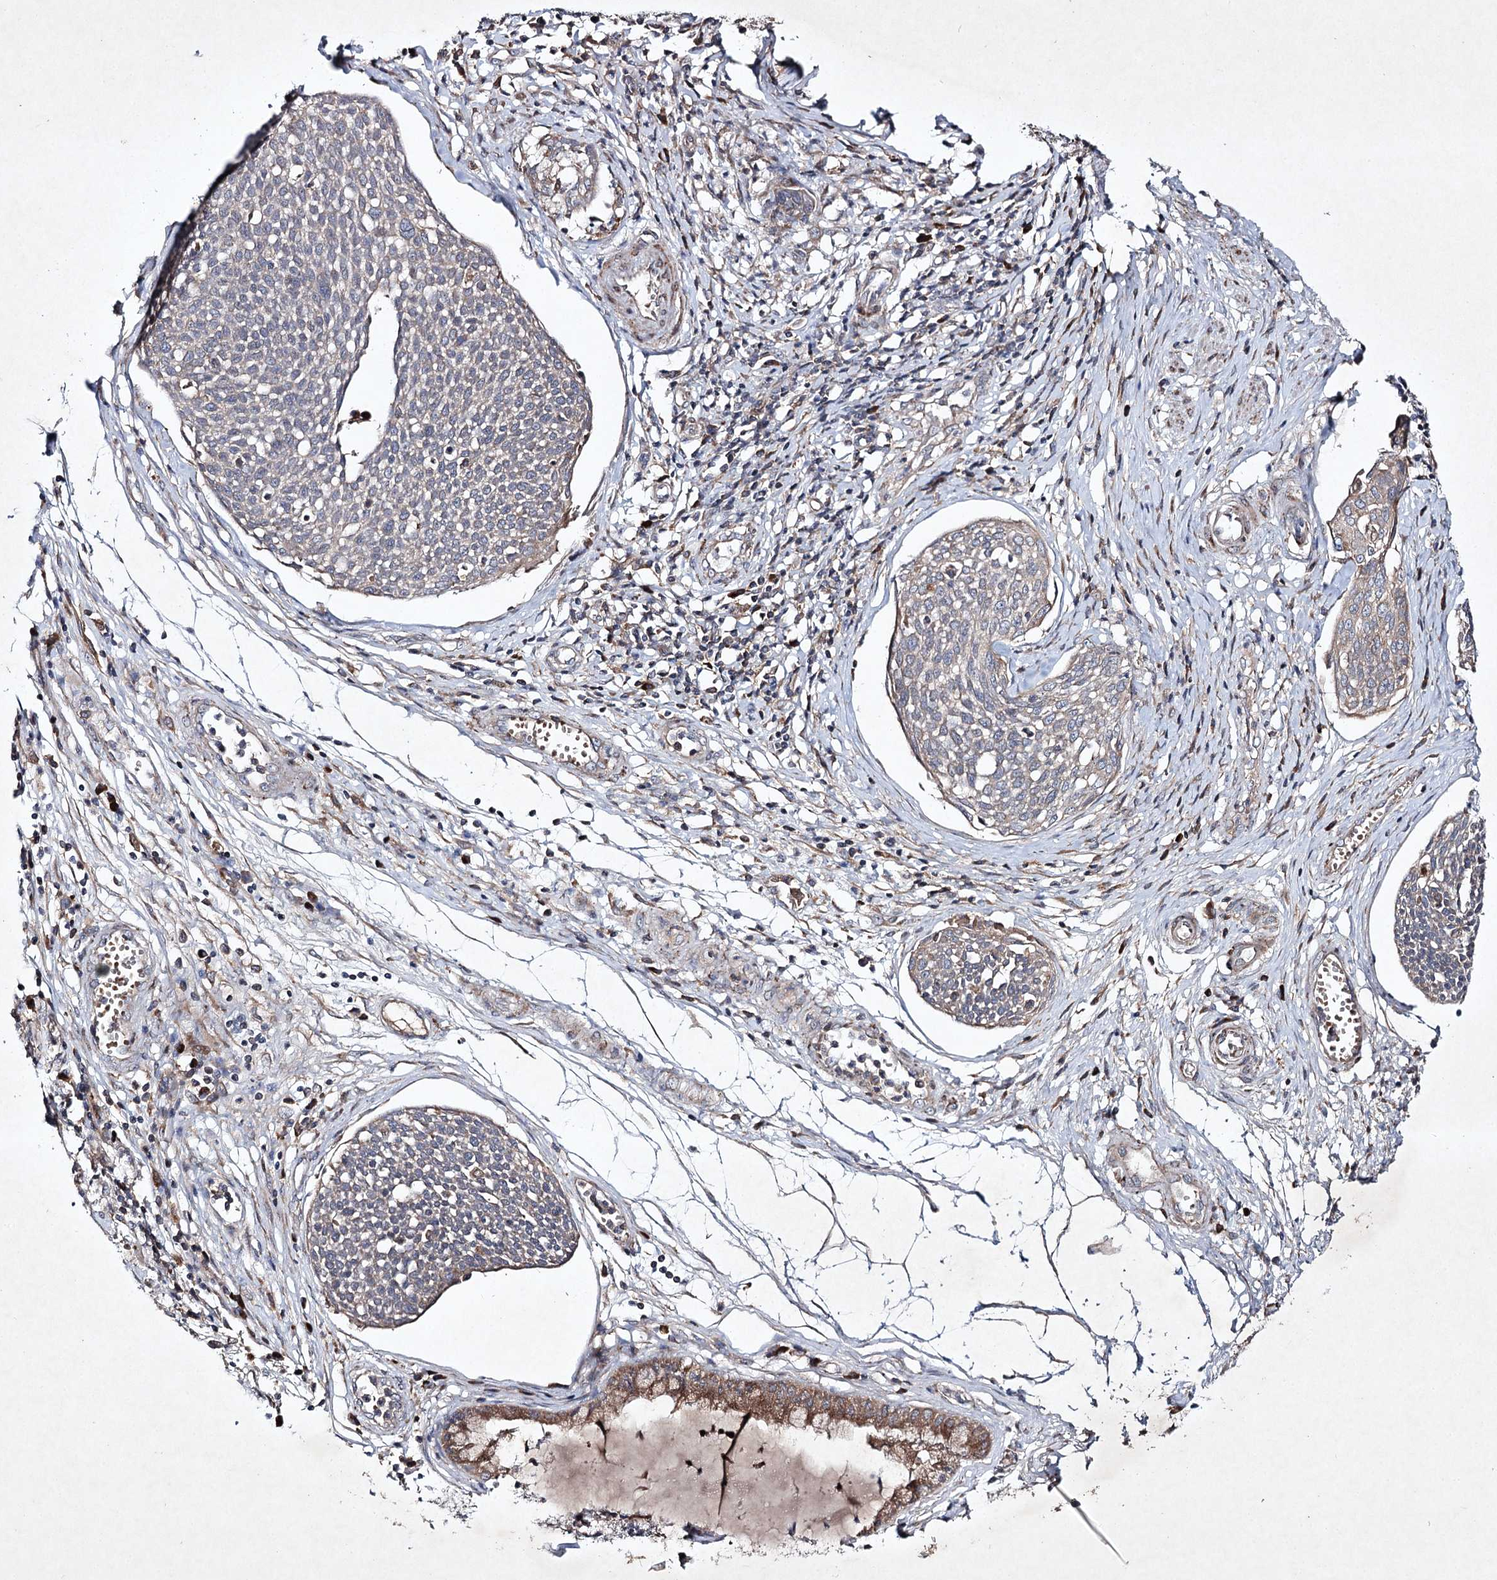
{"staining": {"intensity": "weak", "quantity": "<25%", "location": "cytoplasmic/membranous"}, "tissue": "cervical cancer", "cell_type": "Tumor cells", "image_type": "cancer", "snomed": [{"axis": "morphology", "description": "Squamous cell carcinoma, NOS"}, {"axis": "topography", "description": "Cervix"}], "caption": "Human cervical squamous cell carcinoma stained for a protein using immunohistochemistry (IHC) reveals no positivity in tumor cells.", "gene": "ALG9", "patient": {"sex": "female", "age": 34}}